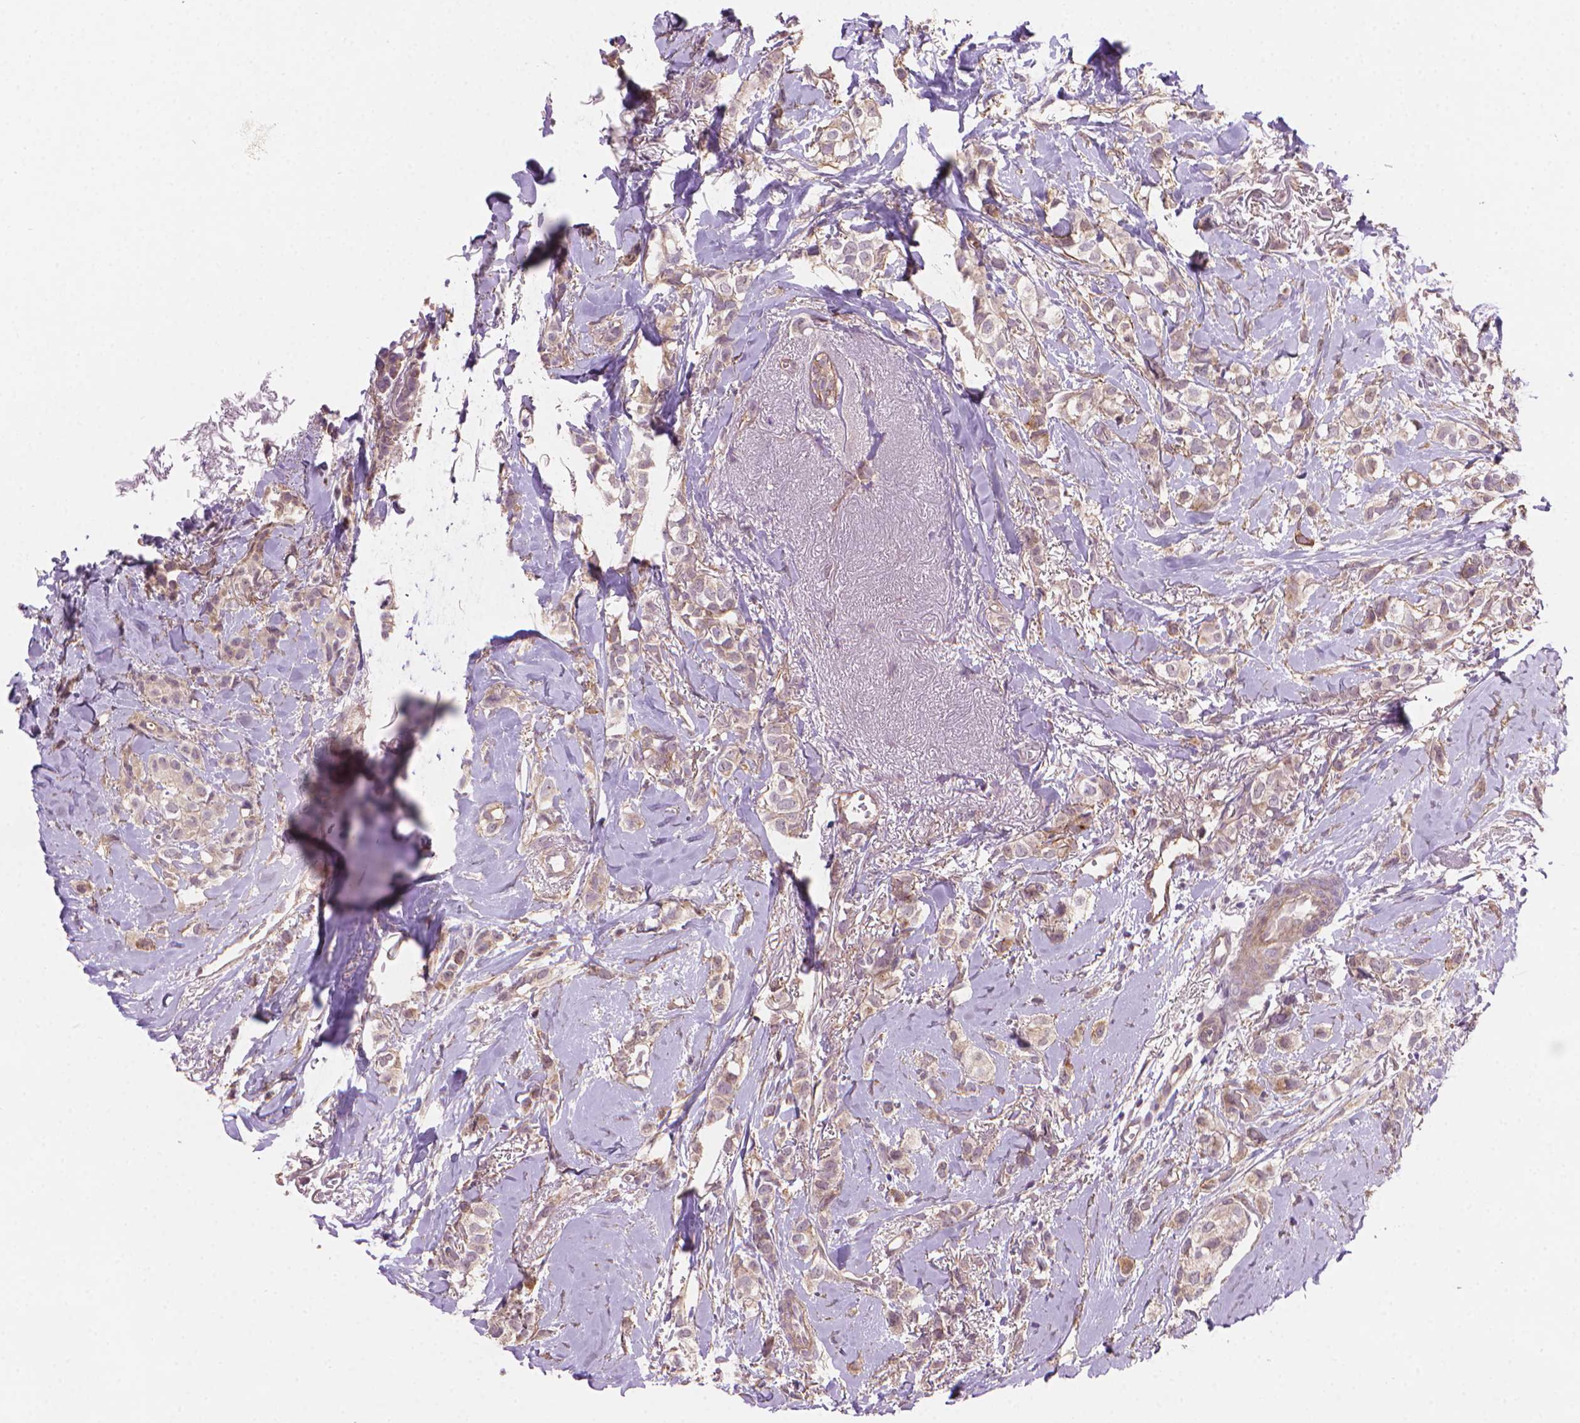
{"staining": {"intensity": "weak", "quantity": "25%-75%", "location": "cytoplasmic/membranous"}, "tissue": "breast cancer", "cell_type": "Tumor cells", "image_type": "cancer", "snomed": [{"axis": "morphology", "description": "Duct carcinoma"}, {"axis": "topography", "description": "Breast"}], "caption": "Infiltrating ductal carcinoma (breast) stained with immunohistochemistry demonstrates weak cytoplasmic/membranous staining in approximately 25%-75% of tumor cells. (DAB = brown stain, brightfield microscopy at high magnification).", "gene": "AMMECR1", "patient": {"sex": "female", "age": 85}}